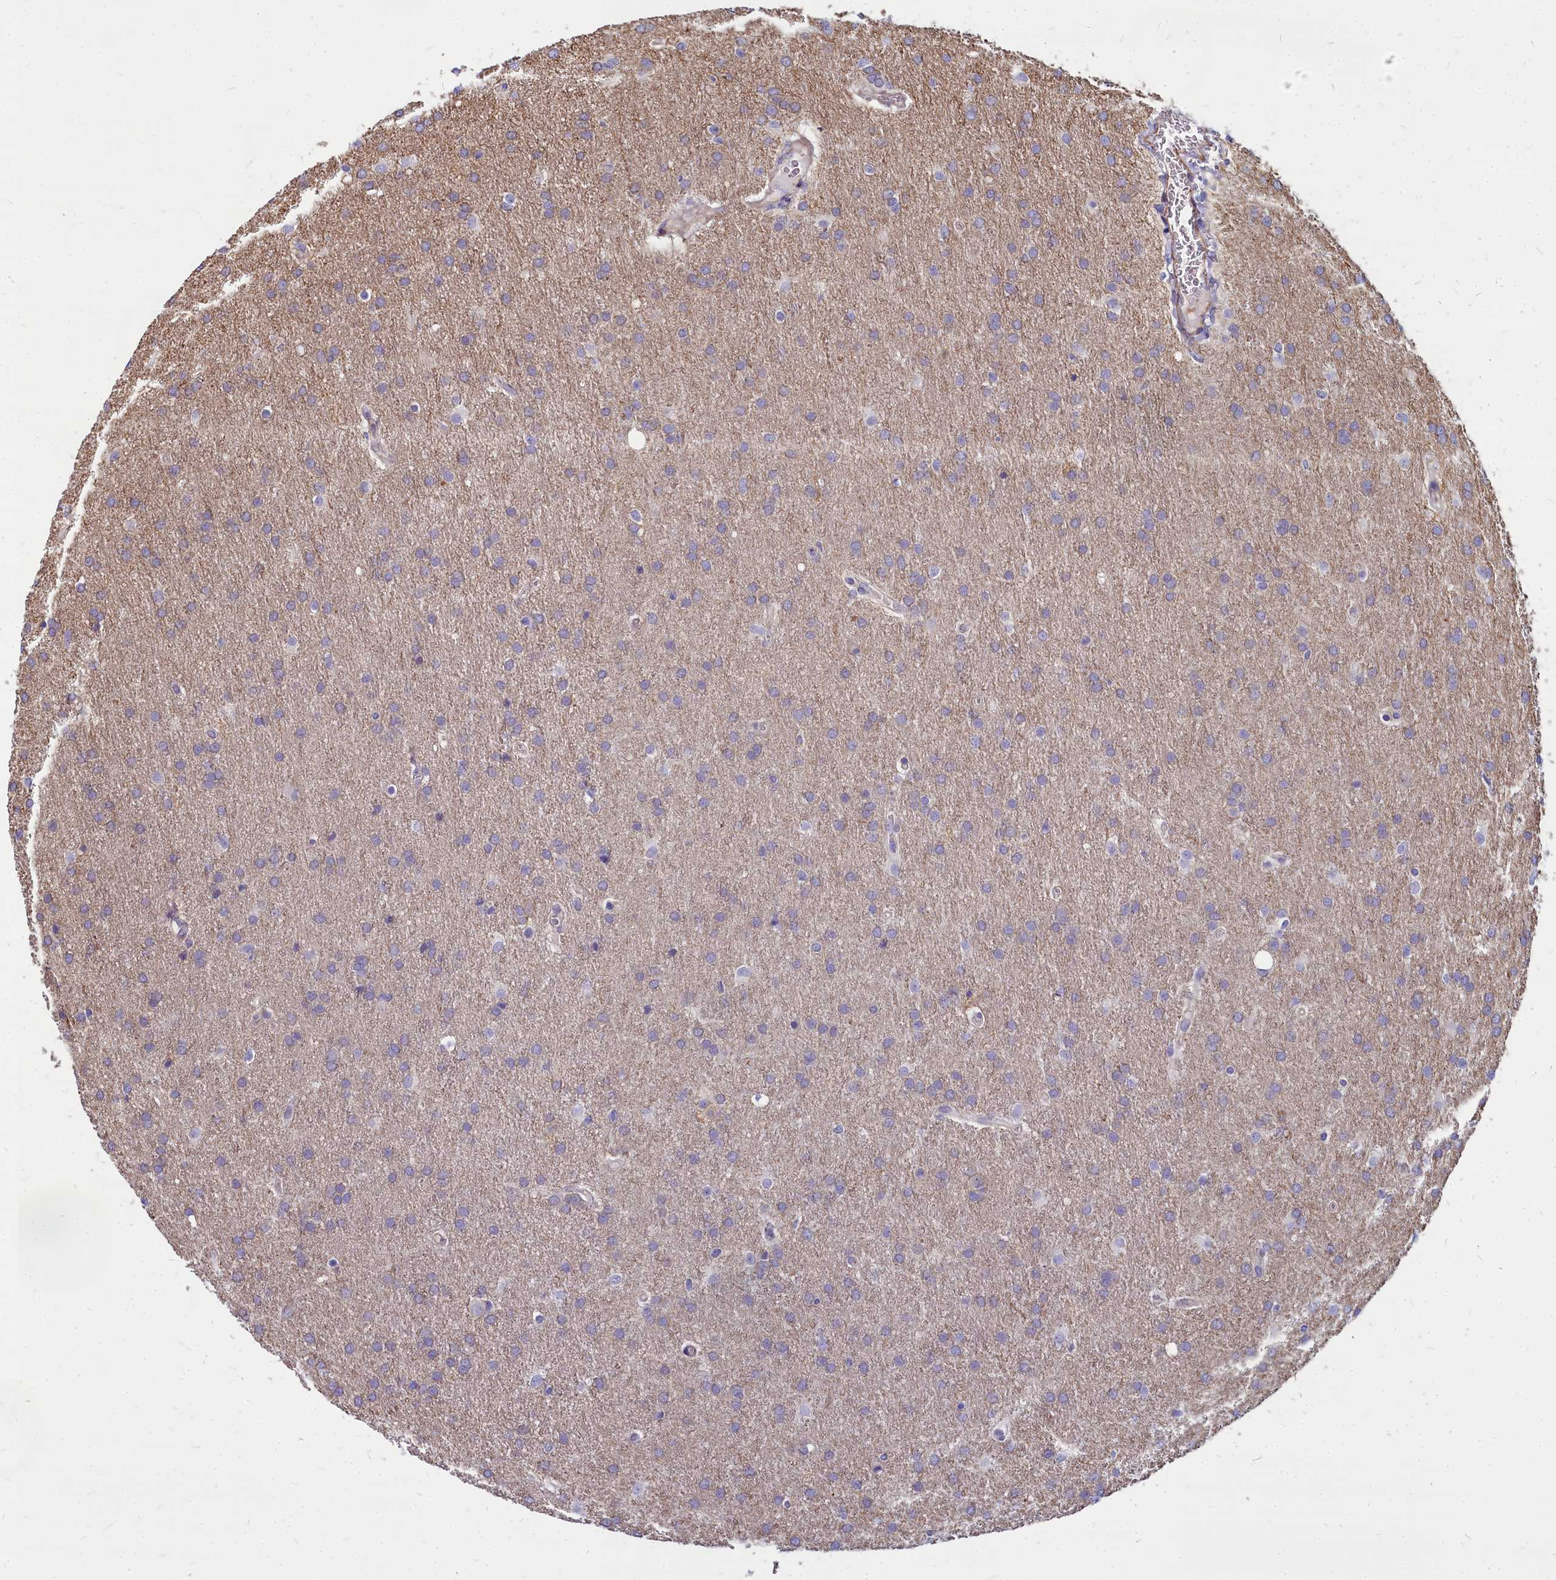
{"staining": {"intensity": "negative", "quantity": "none", "location": "none"}, "tissue": "glioma", "cell_type": "Tumor cells", "image_type": "cancer", "snomed": [{"axis": "morphology", "description": "Glioma, malignant, Low grade"}, {"axis": "topography", "description": "Brain"}], "caption": "Photomicrograph shows no significant protein staining in tumor cells of malignant low-grade glioma.", "gene": "TTC5", "patient": {"sex": "female", "age": 32}}